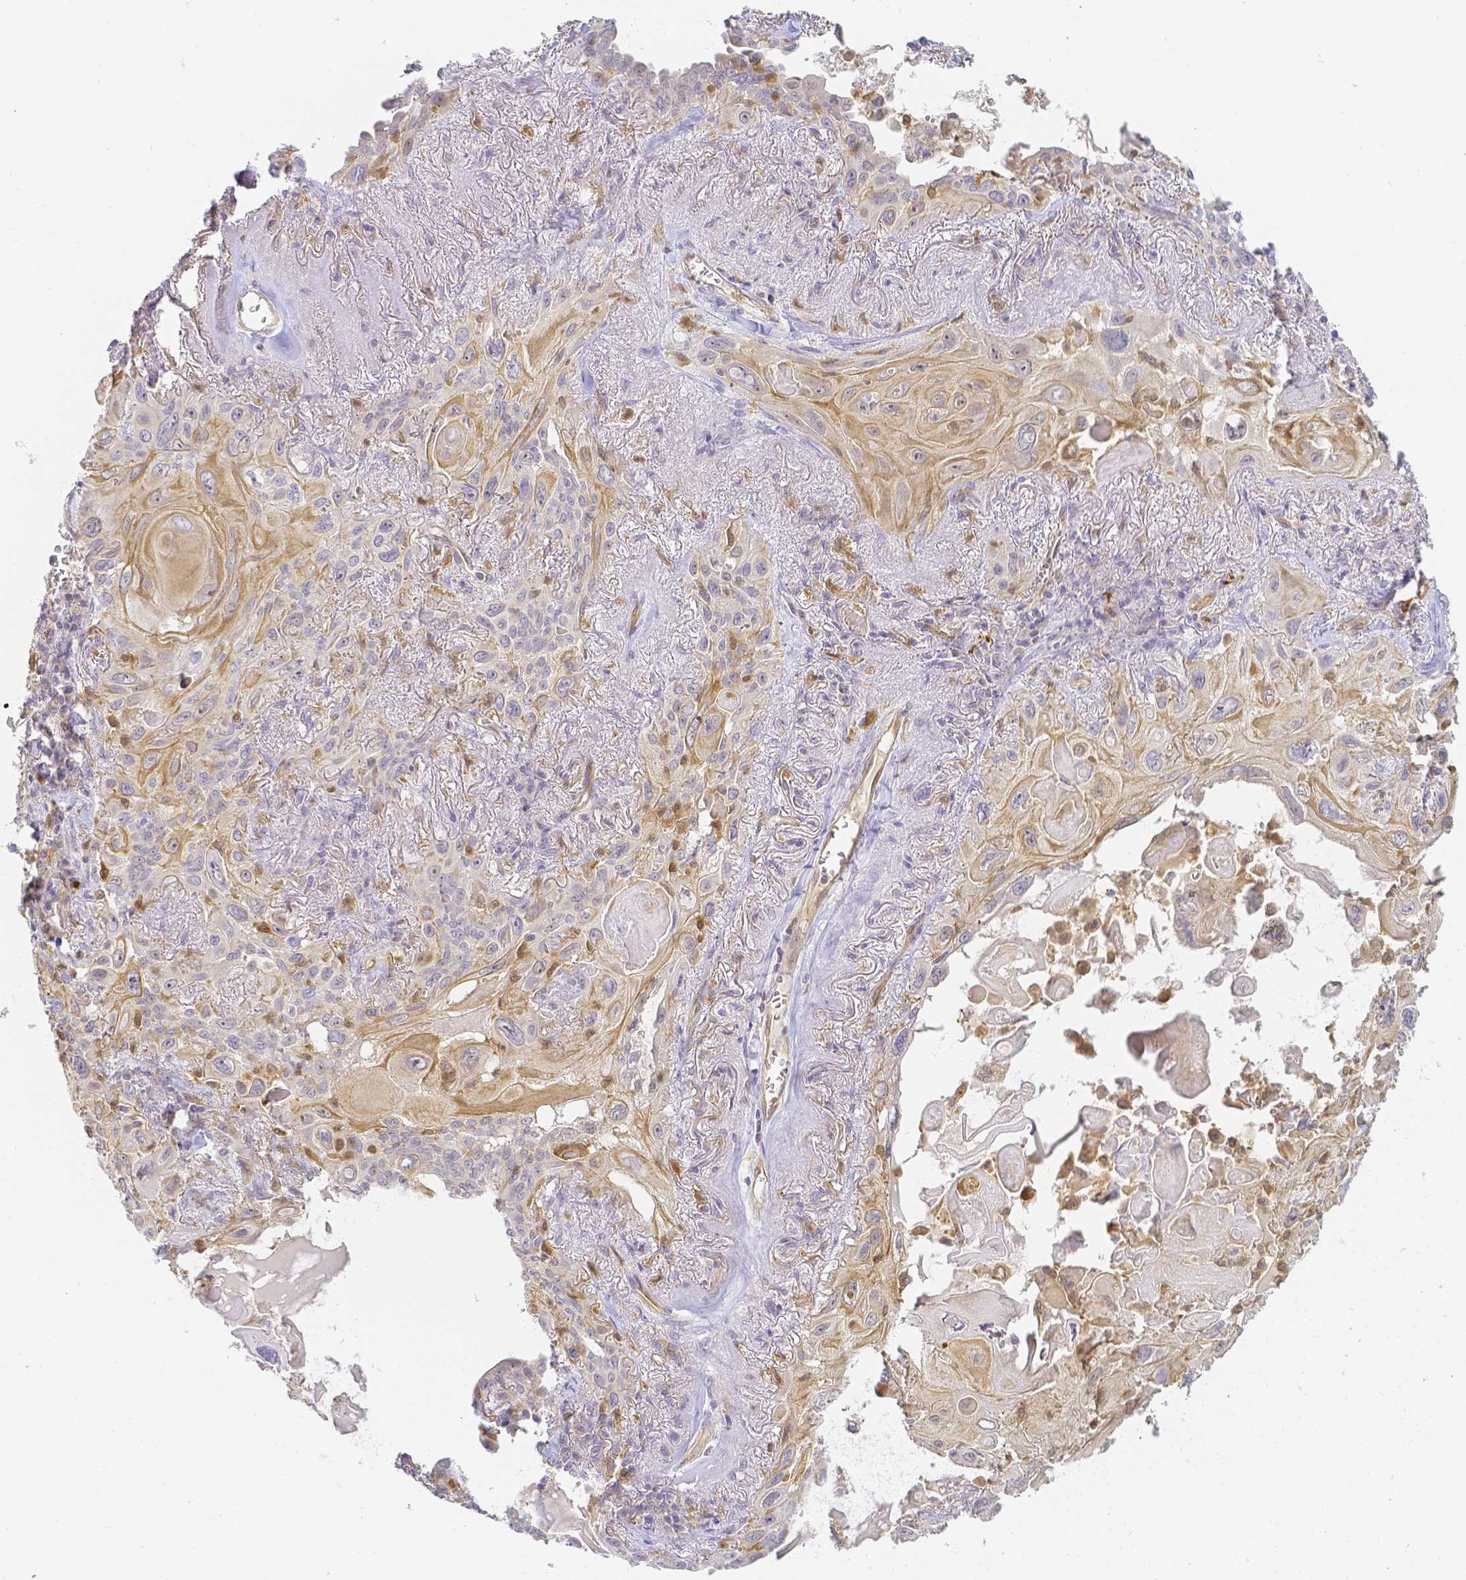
{"staining": {"intensity": "weak", "quantity": ">75%", "location": "cytoplasmic/membranous"}, "tissue": "lung cancer", "cell_type": "Tumor cells", "image_type": "cancer", "snomed": [{"axis": "morphology", "description": "Squamous cell carcinoma, NOS"}, {"axis": "topography", "description": "Lung"}], "caption": "Immunohistochemical staining of human lung squamous cell carcinoma displays weak cytoplasmic/membranous protein expression in approximately >75% of tumor cells.", "gene": "KCNH1", "patient": {"sex": "male", "age": 79}}